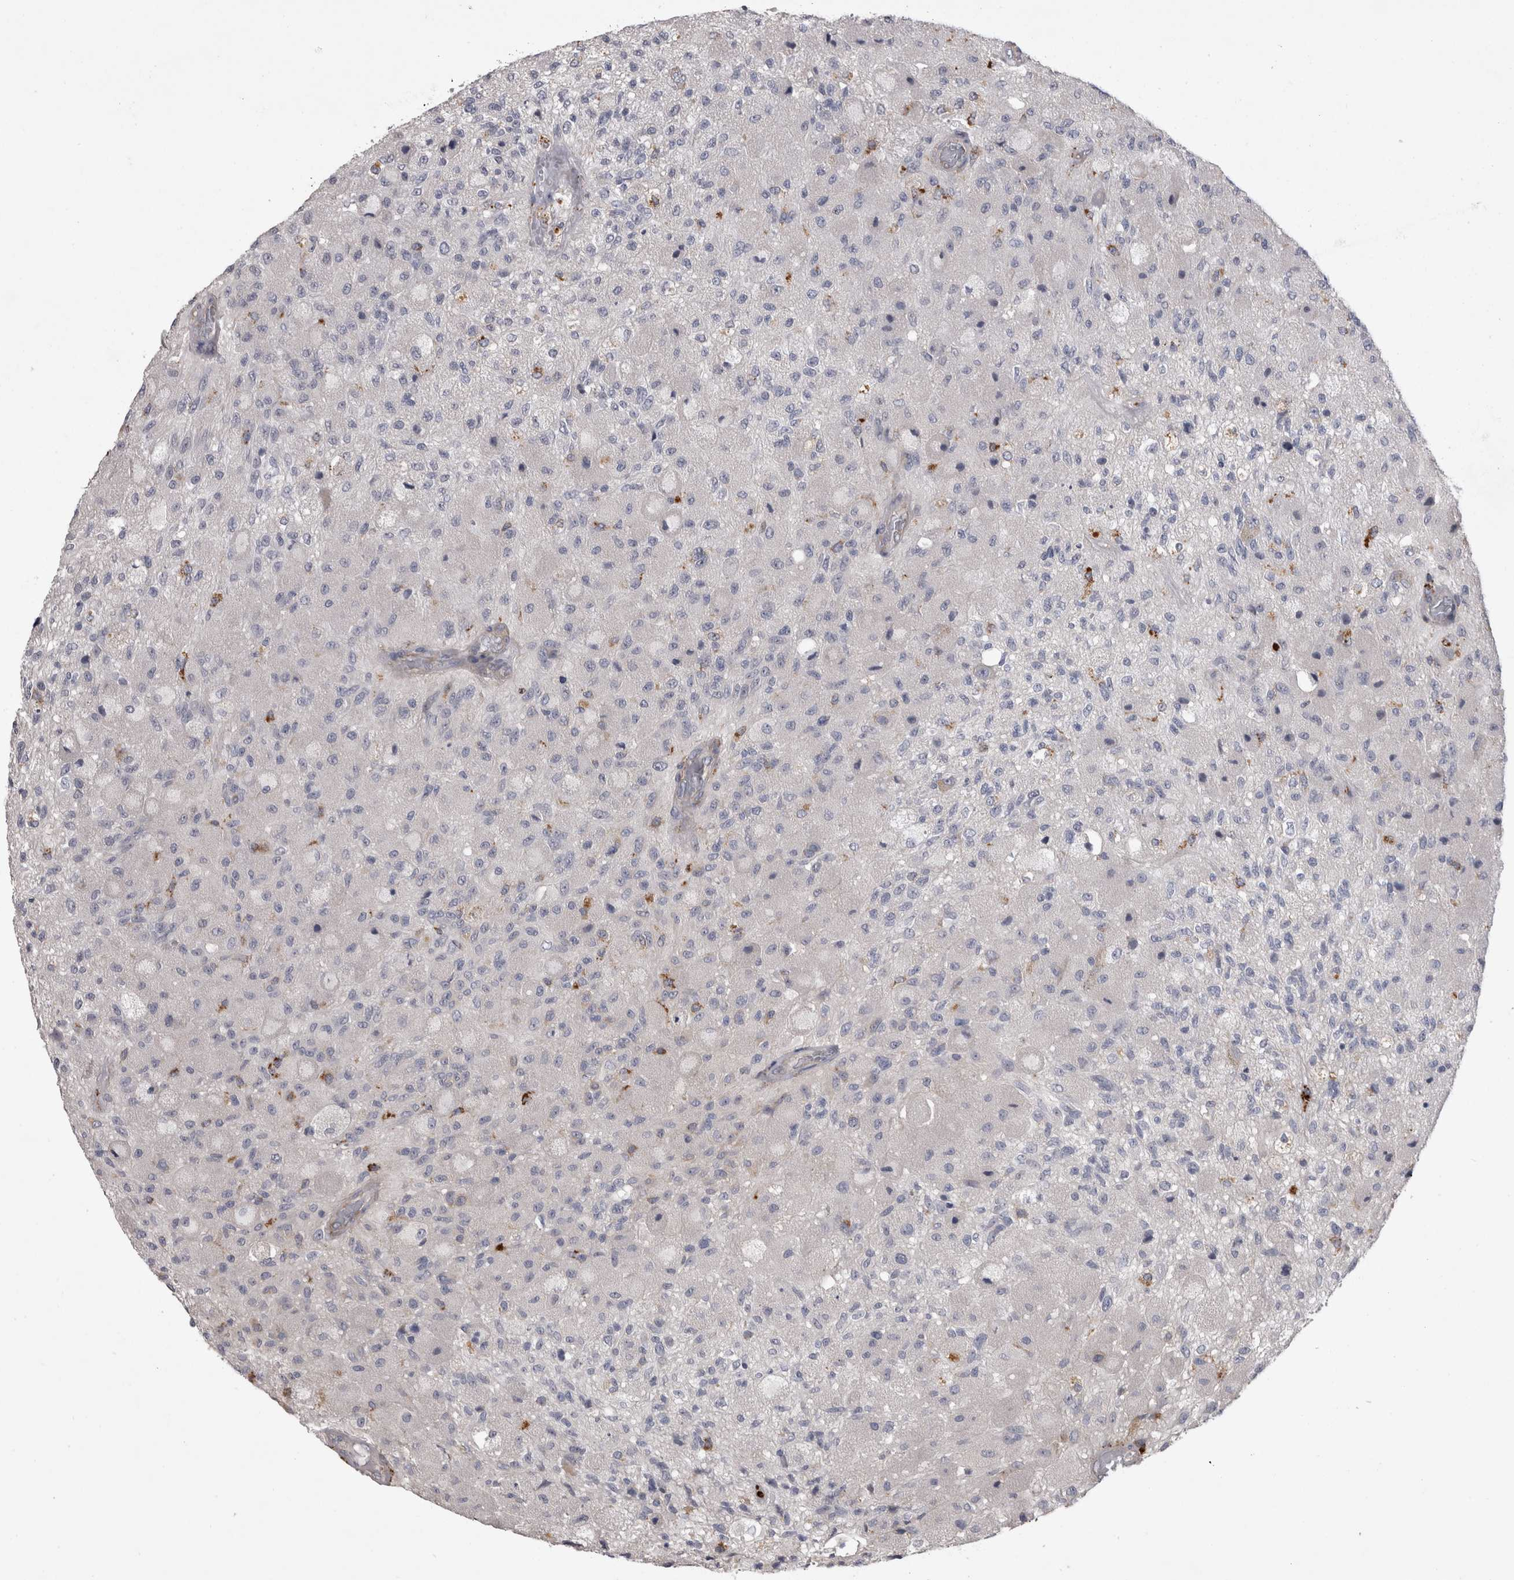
{"staining": {"intensity": "negative", "quantity": "none", "location": "none"}, "tissue": "glioma", "cell_type": "Tumor cells", "image_type": "cancer", "snomed": [{"axis": "morphology", "description": "Normal tissue, NOS"}, {"axis": "morphology", "description": "Glioma, malignant, High grade"}, {"axis": "topography", "description": "Cerebral cortex"}], "caption": "Immunohistochemistry micrograph of malignant high-grade glioma stained for a protein (brown), which shows no staining in tumor cells.", "gene": "CTBS", "patient": {"sex": "male", "age": 77}}